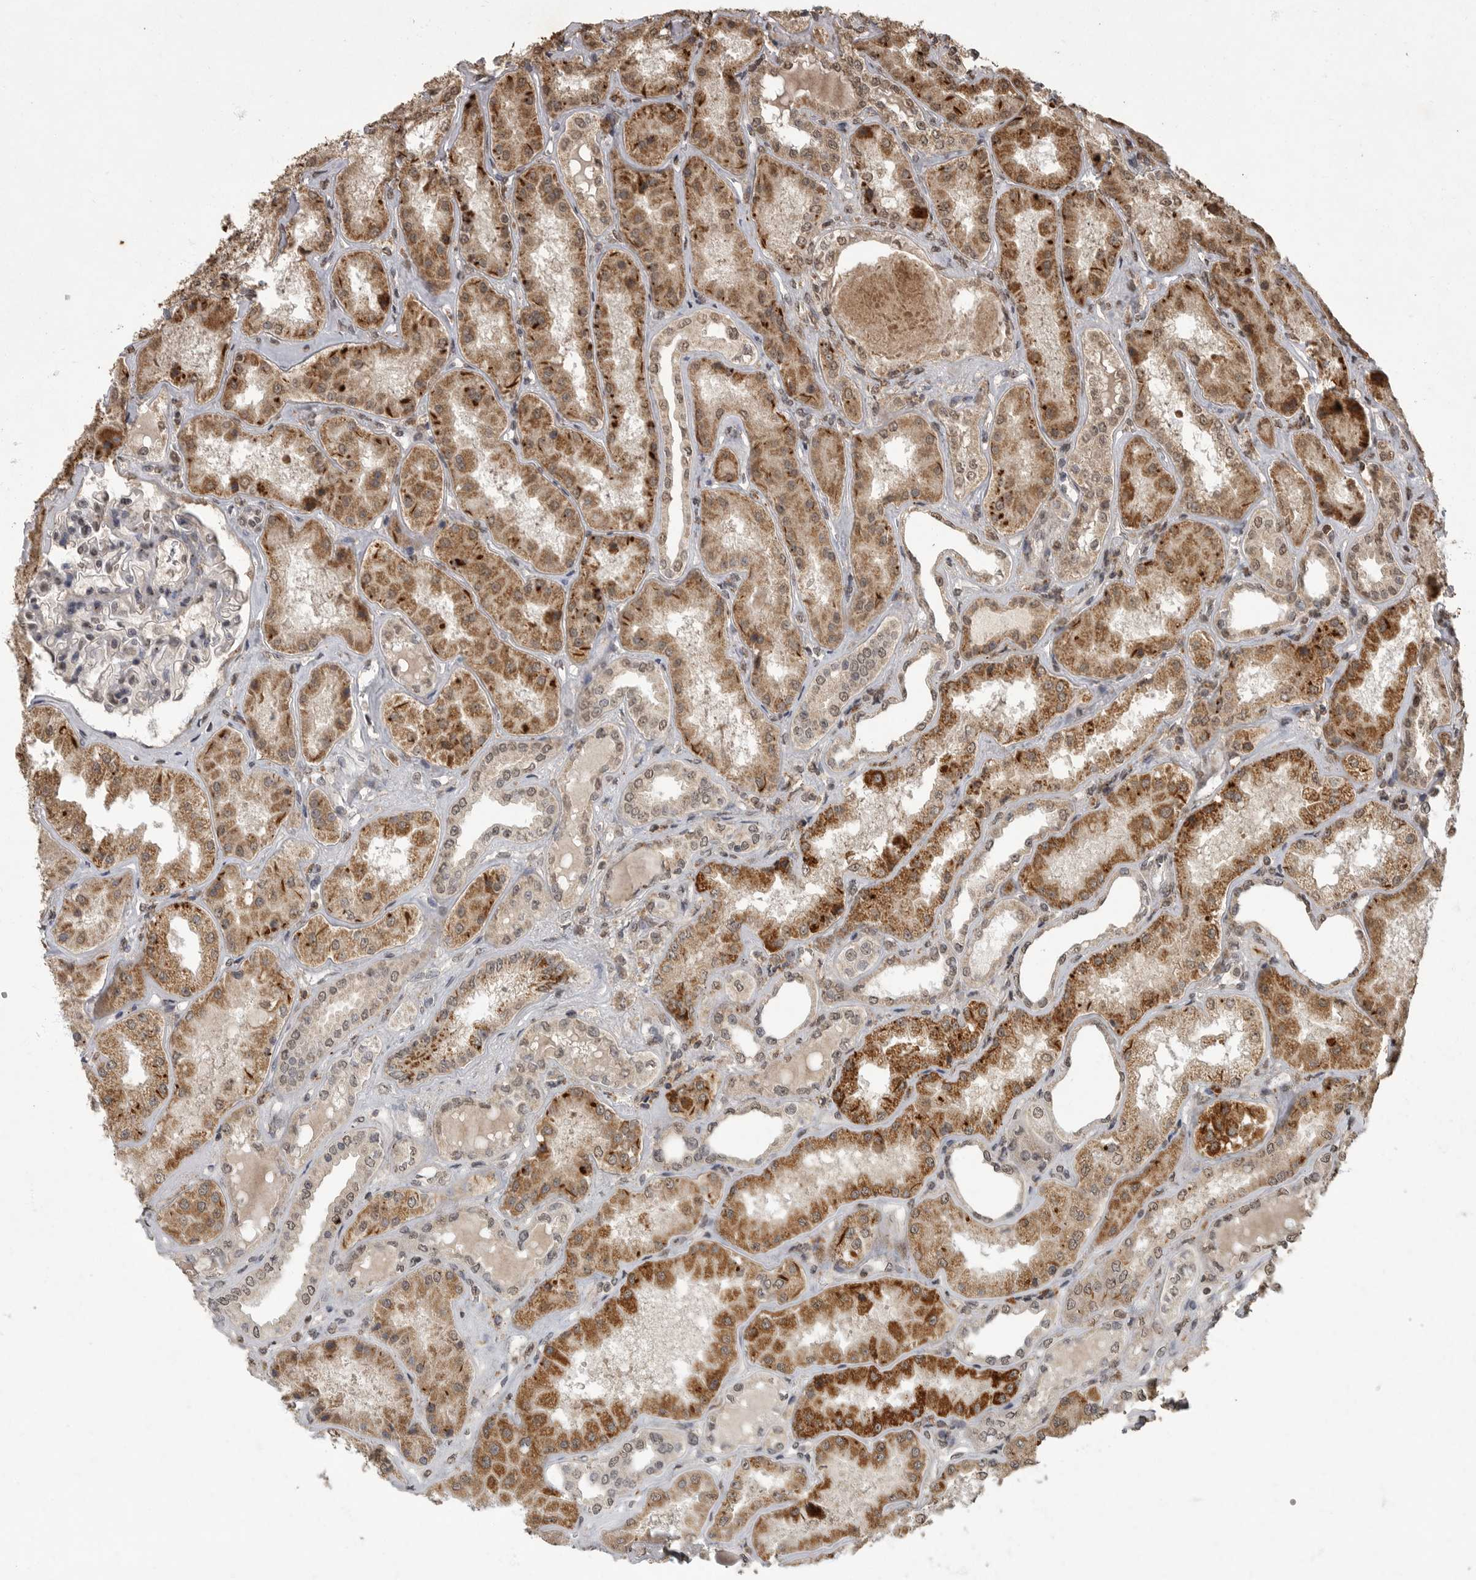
{"staining": {"intensity": "moderate", "quantity": ">75%", "location": "nuclear"}, "tissue": "kidney", "cell_type": "Cells in glomeruli", "image_type": "normal", "snomed": [{"axis": "morphology", "description": "Normal tissue, NOS"}, {"axis": "topography", "description": "Kidney"}], "caption": "Immunohistochemical staining of normal kidney displays medium levels of moderate nuclear expression in approximately >75% of cells in glomeruli. Immunohistochemistry stains the protein of interest in brown and the nuclei are stained blue.", "gene": "MAFG", "patient": {"sex": "female", "age": 56}}